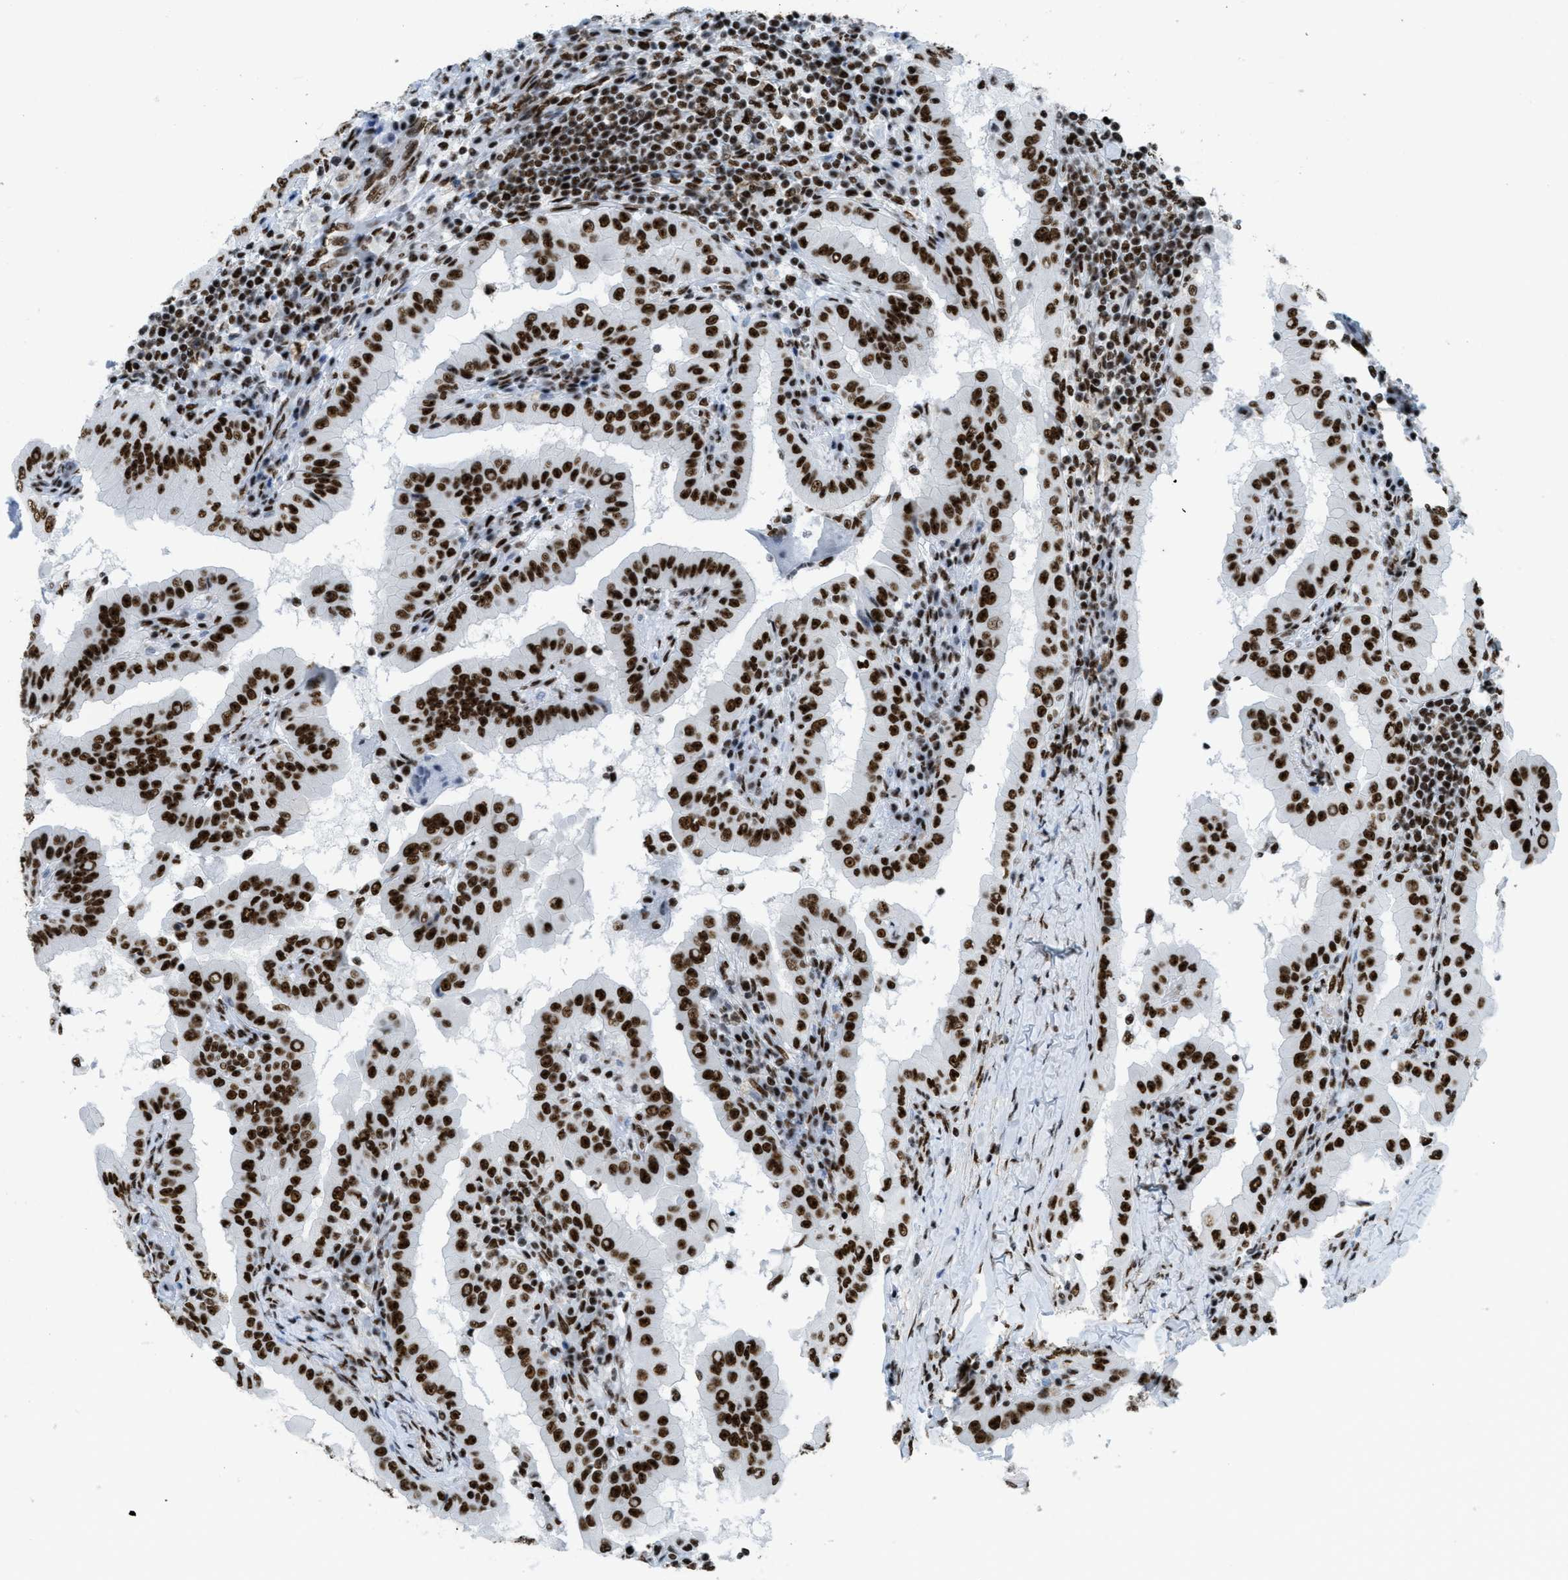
{"staining": {"intensity": "strong", "quantity": ">75%", "location": "nuclear"}, "tissue": "thyroid cancer", "cell_type": "Tumor cells", "image_type": "cancer", "snomed": [{"axis": "morphology", "description": "Papillary adenocarcinoma, NOS"}, {"axis": "topography", "description": "Thyroid gland"}], "caption": "DAB (3,3'-diaminobenzidine) immunohistochemical staining of thyroid cancer (papillary adenocarcinoma) demonstrates strong nuclear protein expression in approximately >75% of tumor cells. (DAB (3,3'-diaminobenzidine) = brown stain, brightfield microscopy at high magnification).", "gene": "ZNF207", "patient": {"sex": "male", "age": 33}}